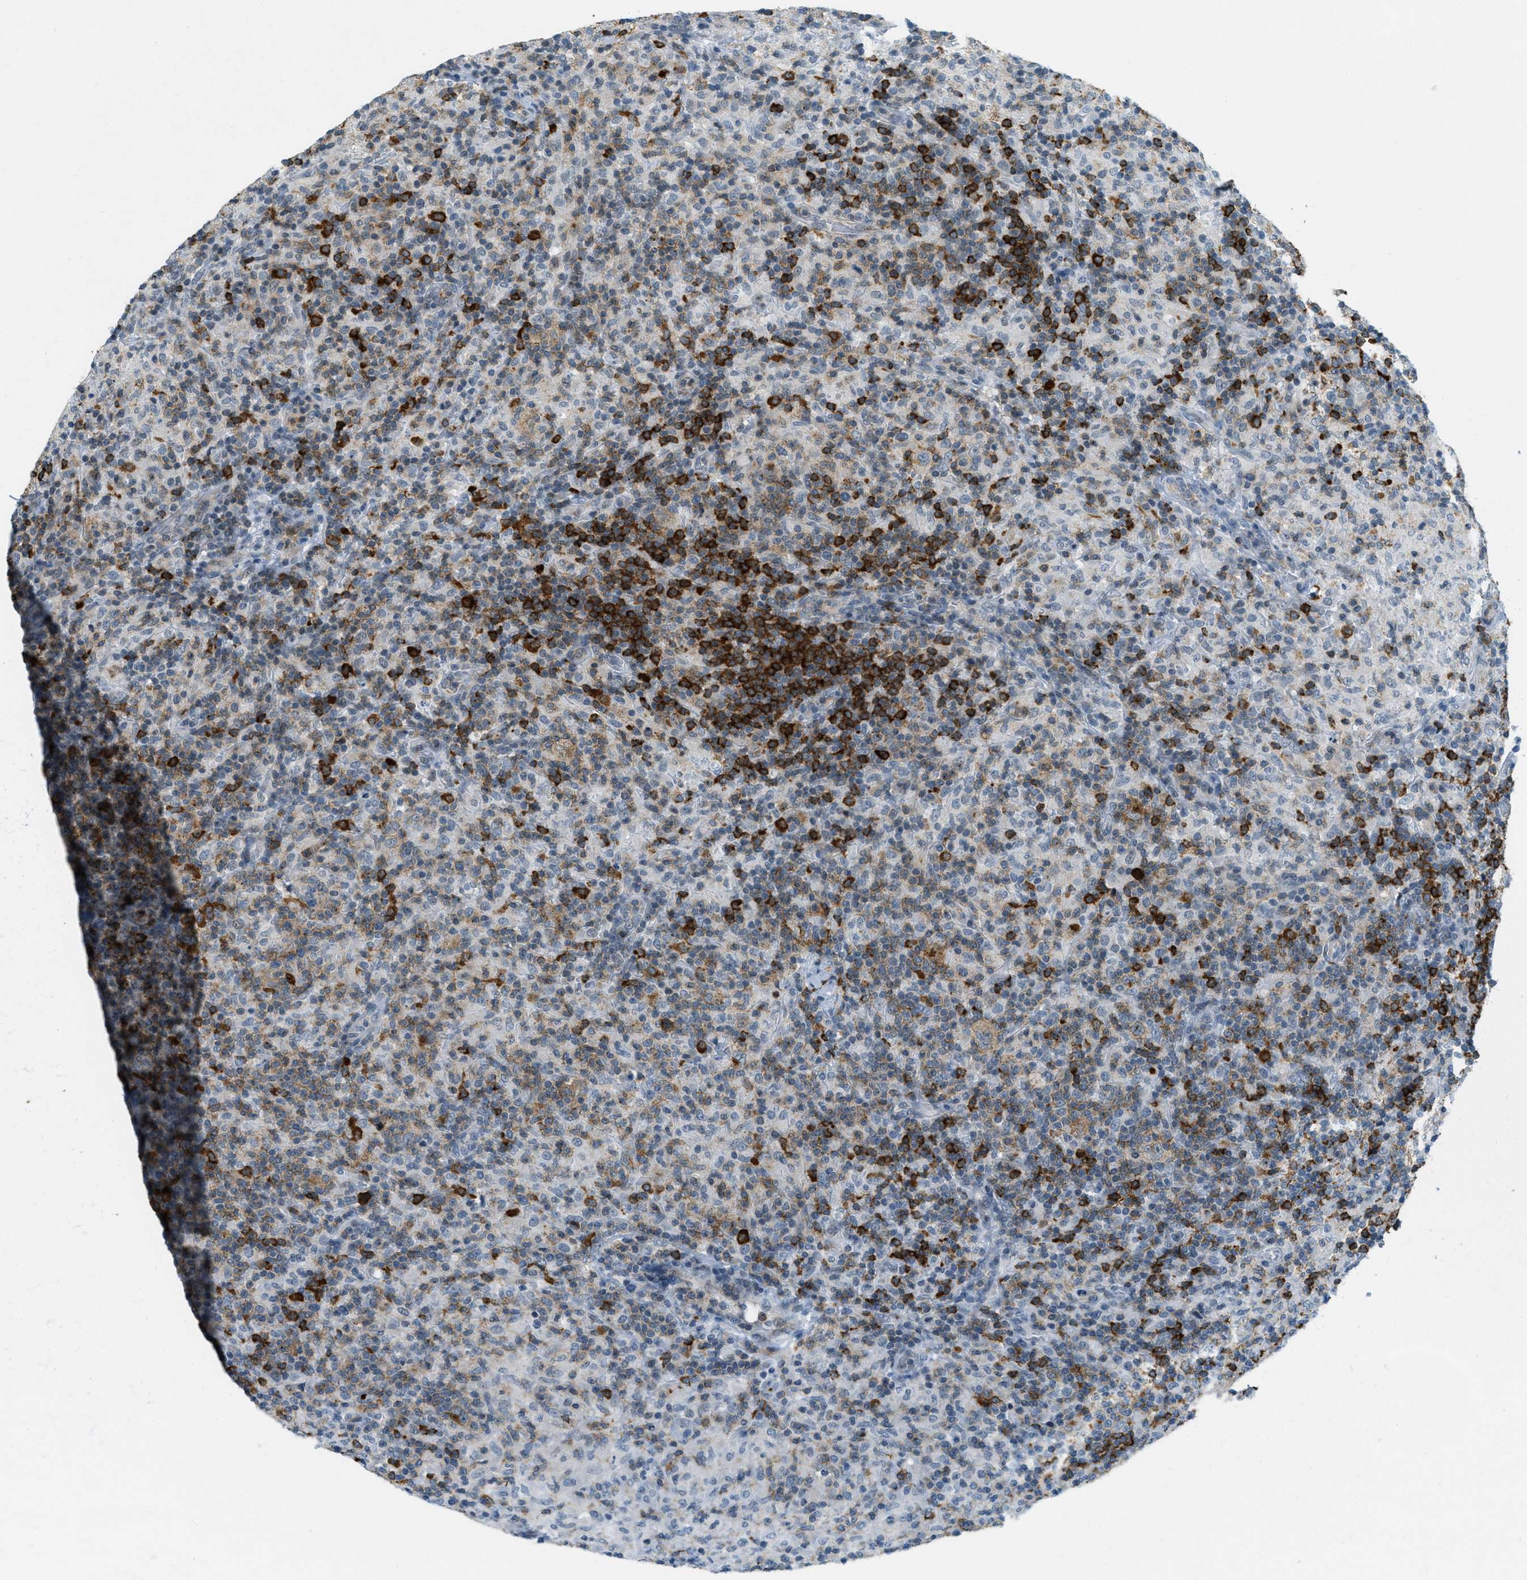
{"staining": {"intensity": "moderate", "quantity": "25%-75%", "location": "cytoplasmic/membranous"}, "tissue": "lymphoma", "cell_type": "Tumor cells", "image_type": "cancer", "snomed": [{"axis": "morphology", "description": "Hodgkin's disease, NOS"}, {"axis": "topography", "description": "Lymph node"}], "caption": "This micrograph exhibits immunohistochemistry (IHC) staining of human Hodgkin's disease, with medium moderate cytoplasmic/membranous expression in about 25%-75% of tumor cells.", "gene": "FYN", "patient": {"sex": "male", "age": 70}}